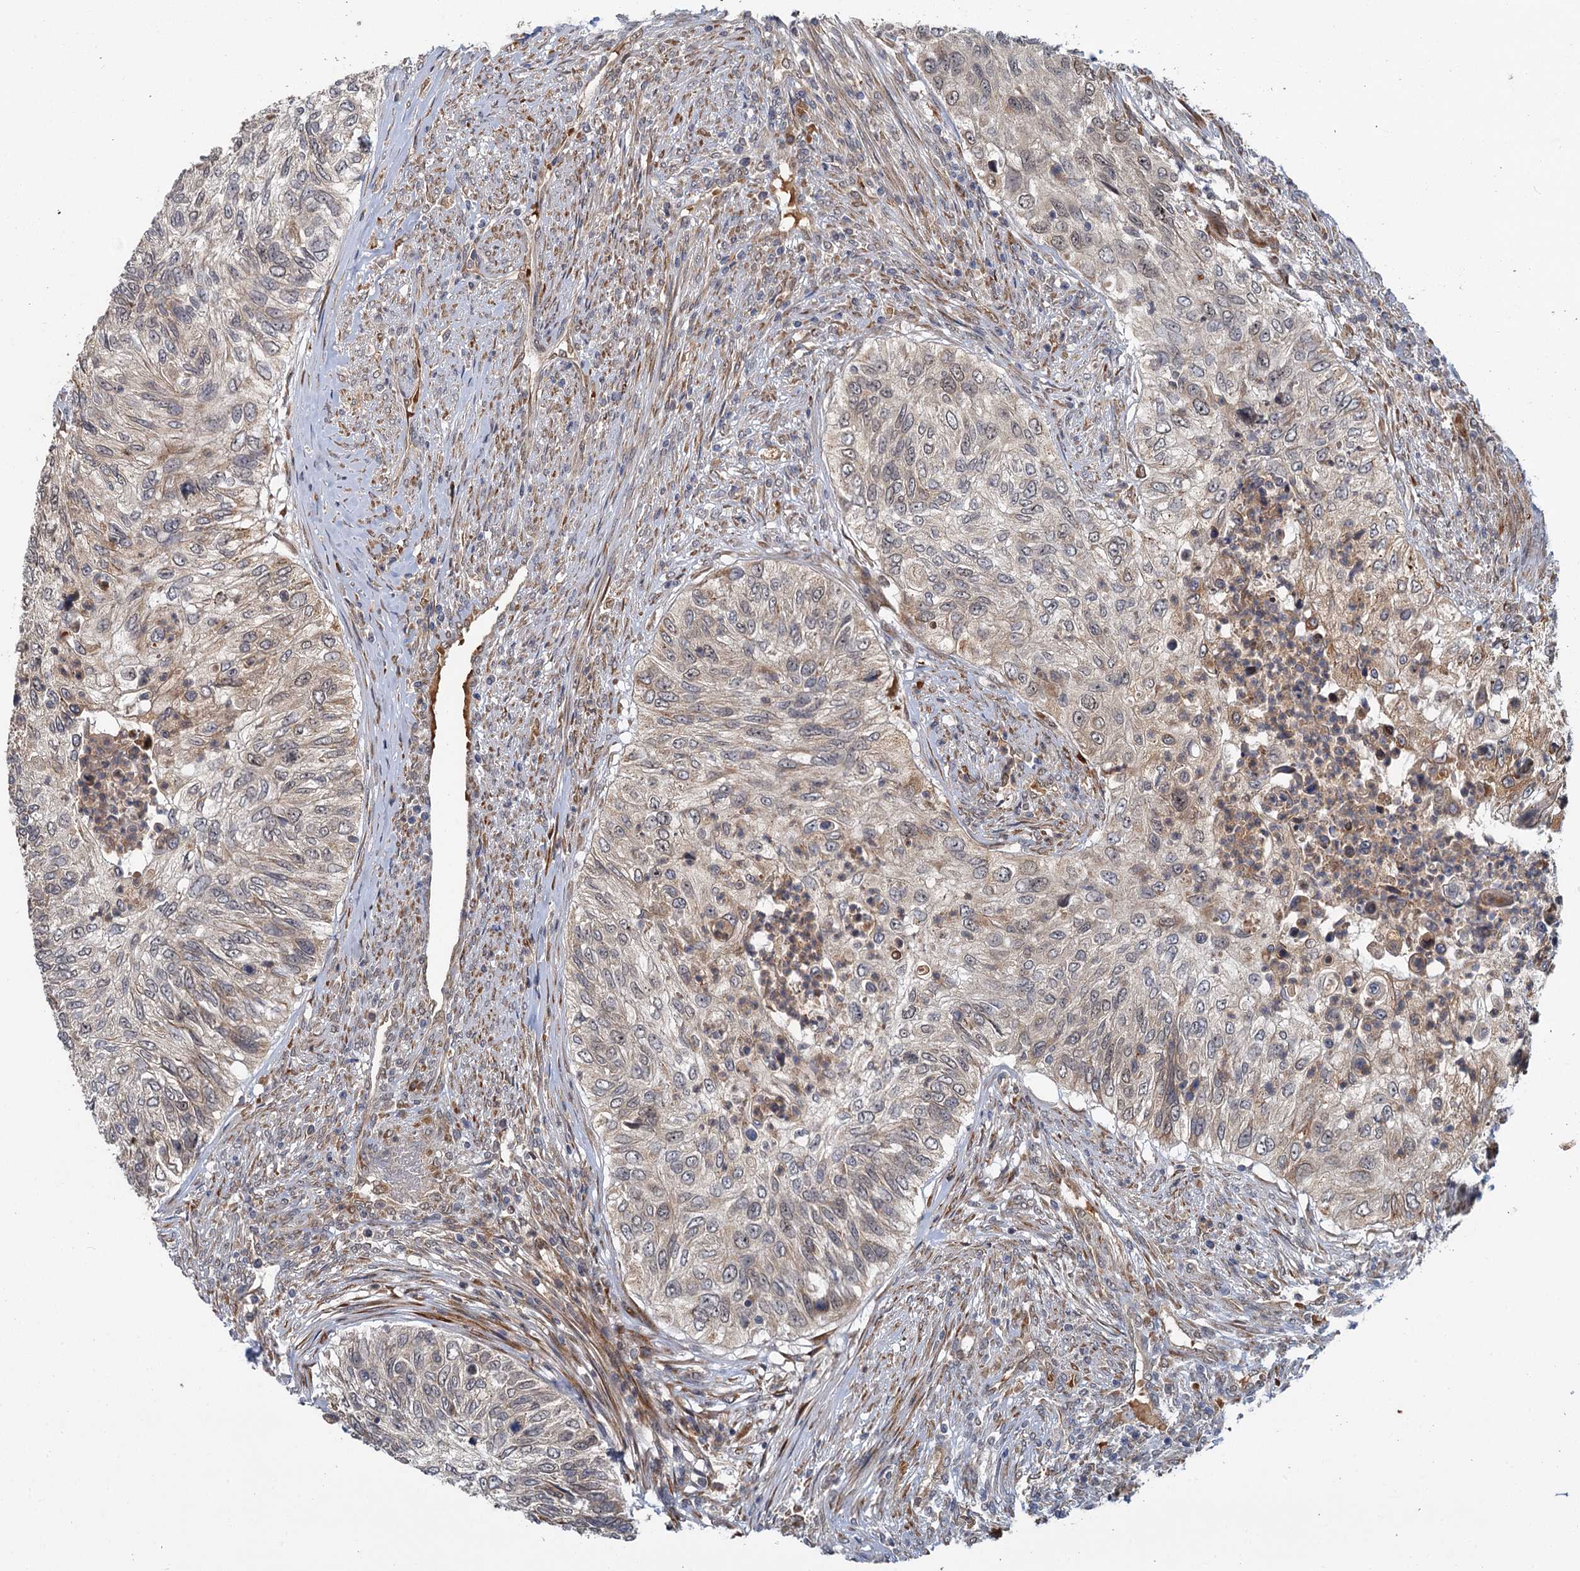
{"staining": {"intensity": "weak", "quantity": "<25%", "location": "cytoplasmic/membranous"}, "tissue": "urothelial cancer", "cell_type": "Tumor cells", "image_type": "cancer", "snomed": [{"axis": "morphology", "description": "Urothelial carcinoma, High grade"}, {"axis": "topography", "description": "Urinary bladder"}], "caption": "DAB immunohistochemical staining of human urothelial cancer reveals no significant positivity in tumor cells. (Immunohistochemistry, brightfield microscopy, high magnification).", "gene": "APBA2", "patient": {"sex": "female", "age": 60}}